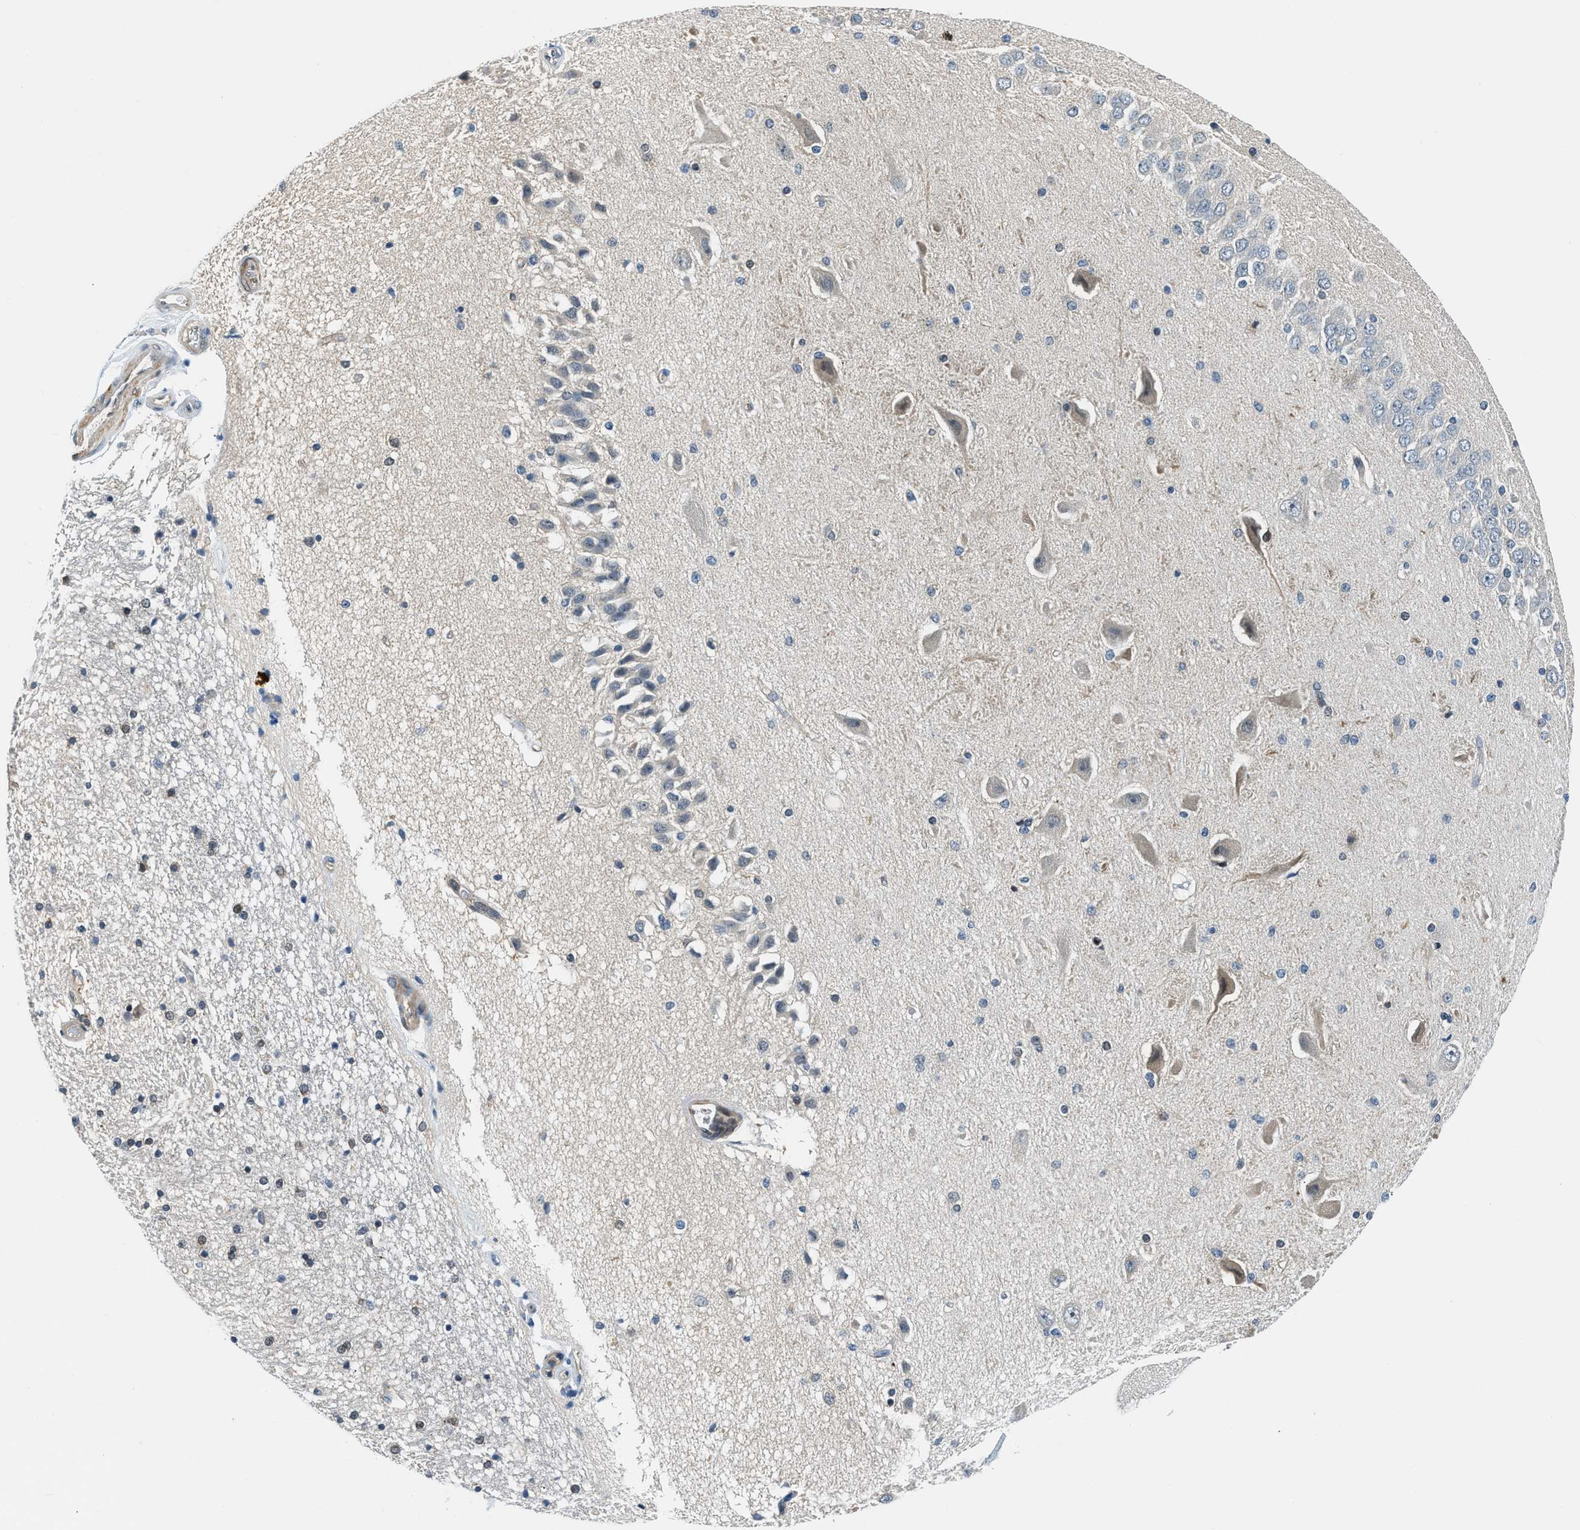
{"staining": {"intensity": "negative", "quantity": "none", "location": "none"}, "tissue": "hippocampus", "cell_type": "Glial cells", "image_type": "normal", "snomed": [{"axis": "morphology", "description": "Normal tissue, NOS"}, {"axis": "topography", "description": "Hippocampus"}], "caption": "This image is of normal hippocampus stained with immunohistochemistry (IHC) to label a protein in brown with the nuclei are counter-stained blue. There is no expression in glial cells.", "gene": "CBLB", "patient": {"sex": "female", "age": 54}}